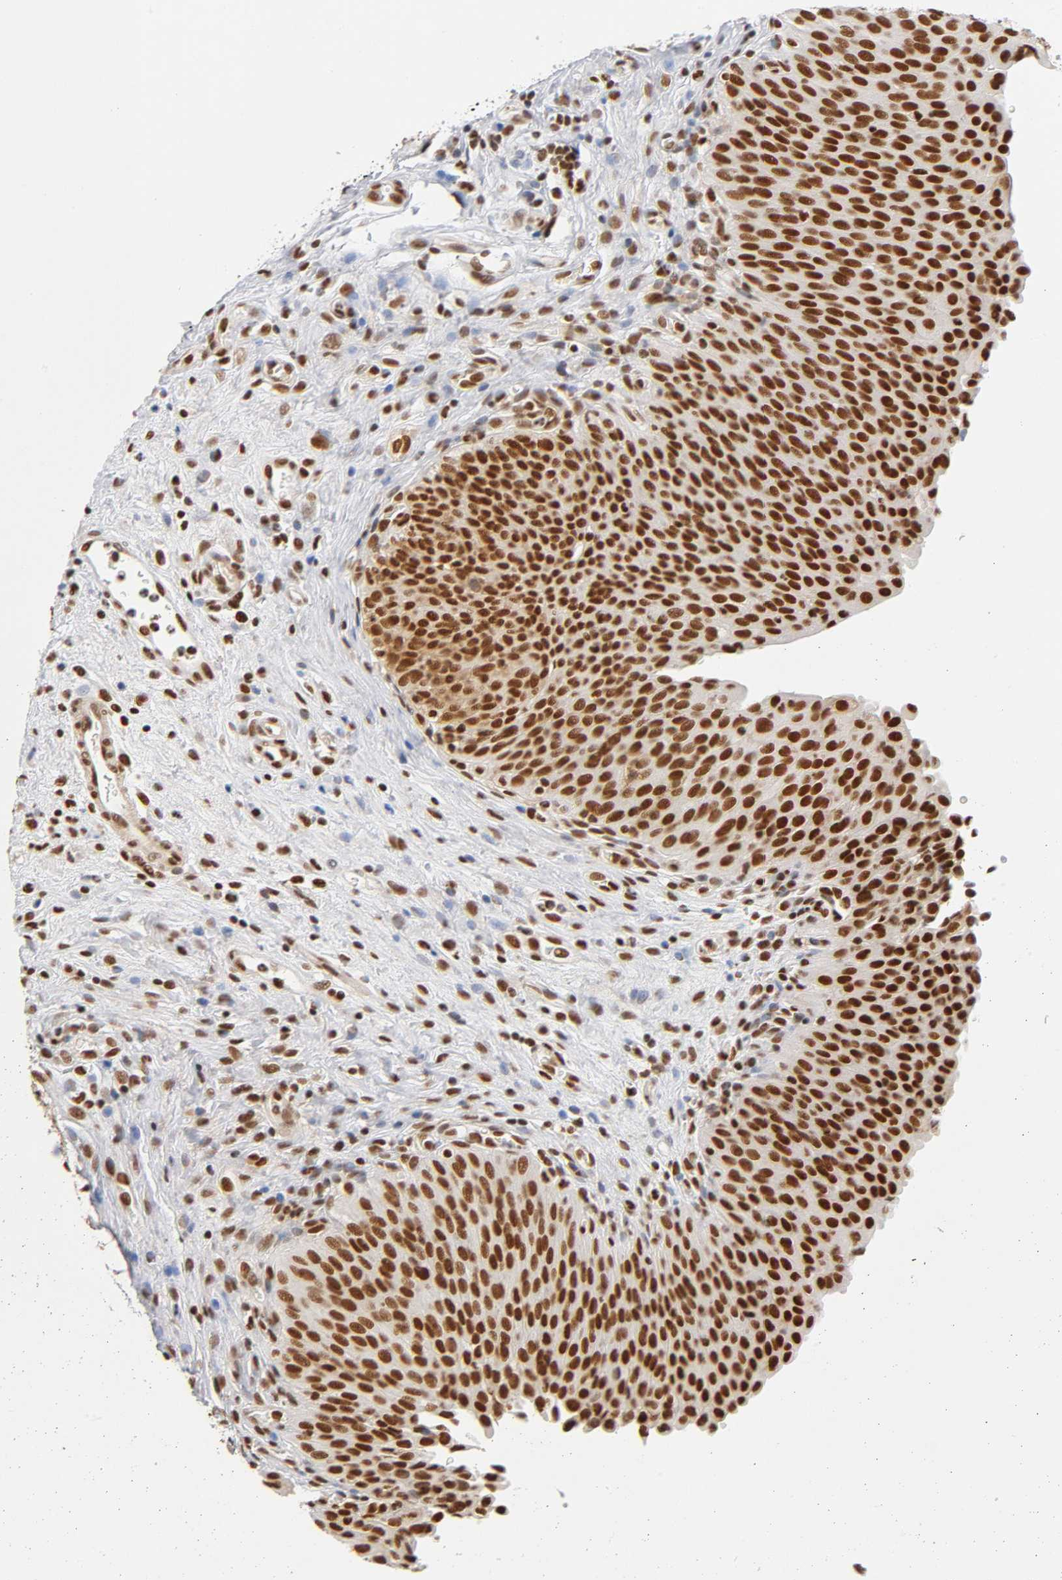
{"staining": {"intensity": "strong", "quantity": ">75%", "location": "nuclear"}, "tissue": "urinary bladder", "cell_type": "Urothelial cells", "image_type": "normal", "snomed": [{"axis": "morphology", "description": "Normal tissue, NOS"}, {"axis": "morphology", "description": "Dysplasia, NOS"}, {"axis": "topography", "description": "Urinary bladder"}], "caption": "High-magnification brightfield microscopy of normal urinary bladder stained with DAB (3,3'-diaminobenzidine) (brown) and counterstained with hematoxylin (blue). urothelial cells exhibit strong nuclear positivity is seen in about>75% of cells. (DAB (3,3'-diaminobenzidine) = brown stain, brightfield microscopy at high magnification).", "gene": "ILKAP", "patient": {"sex": "male", "age": 35}}